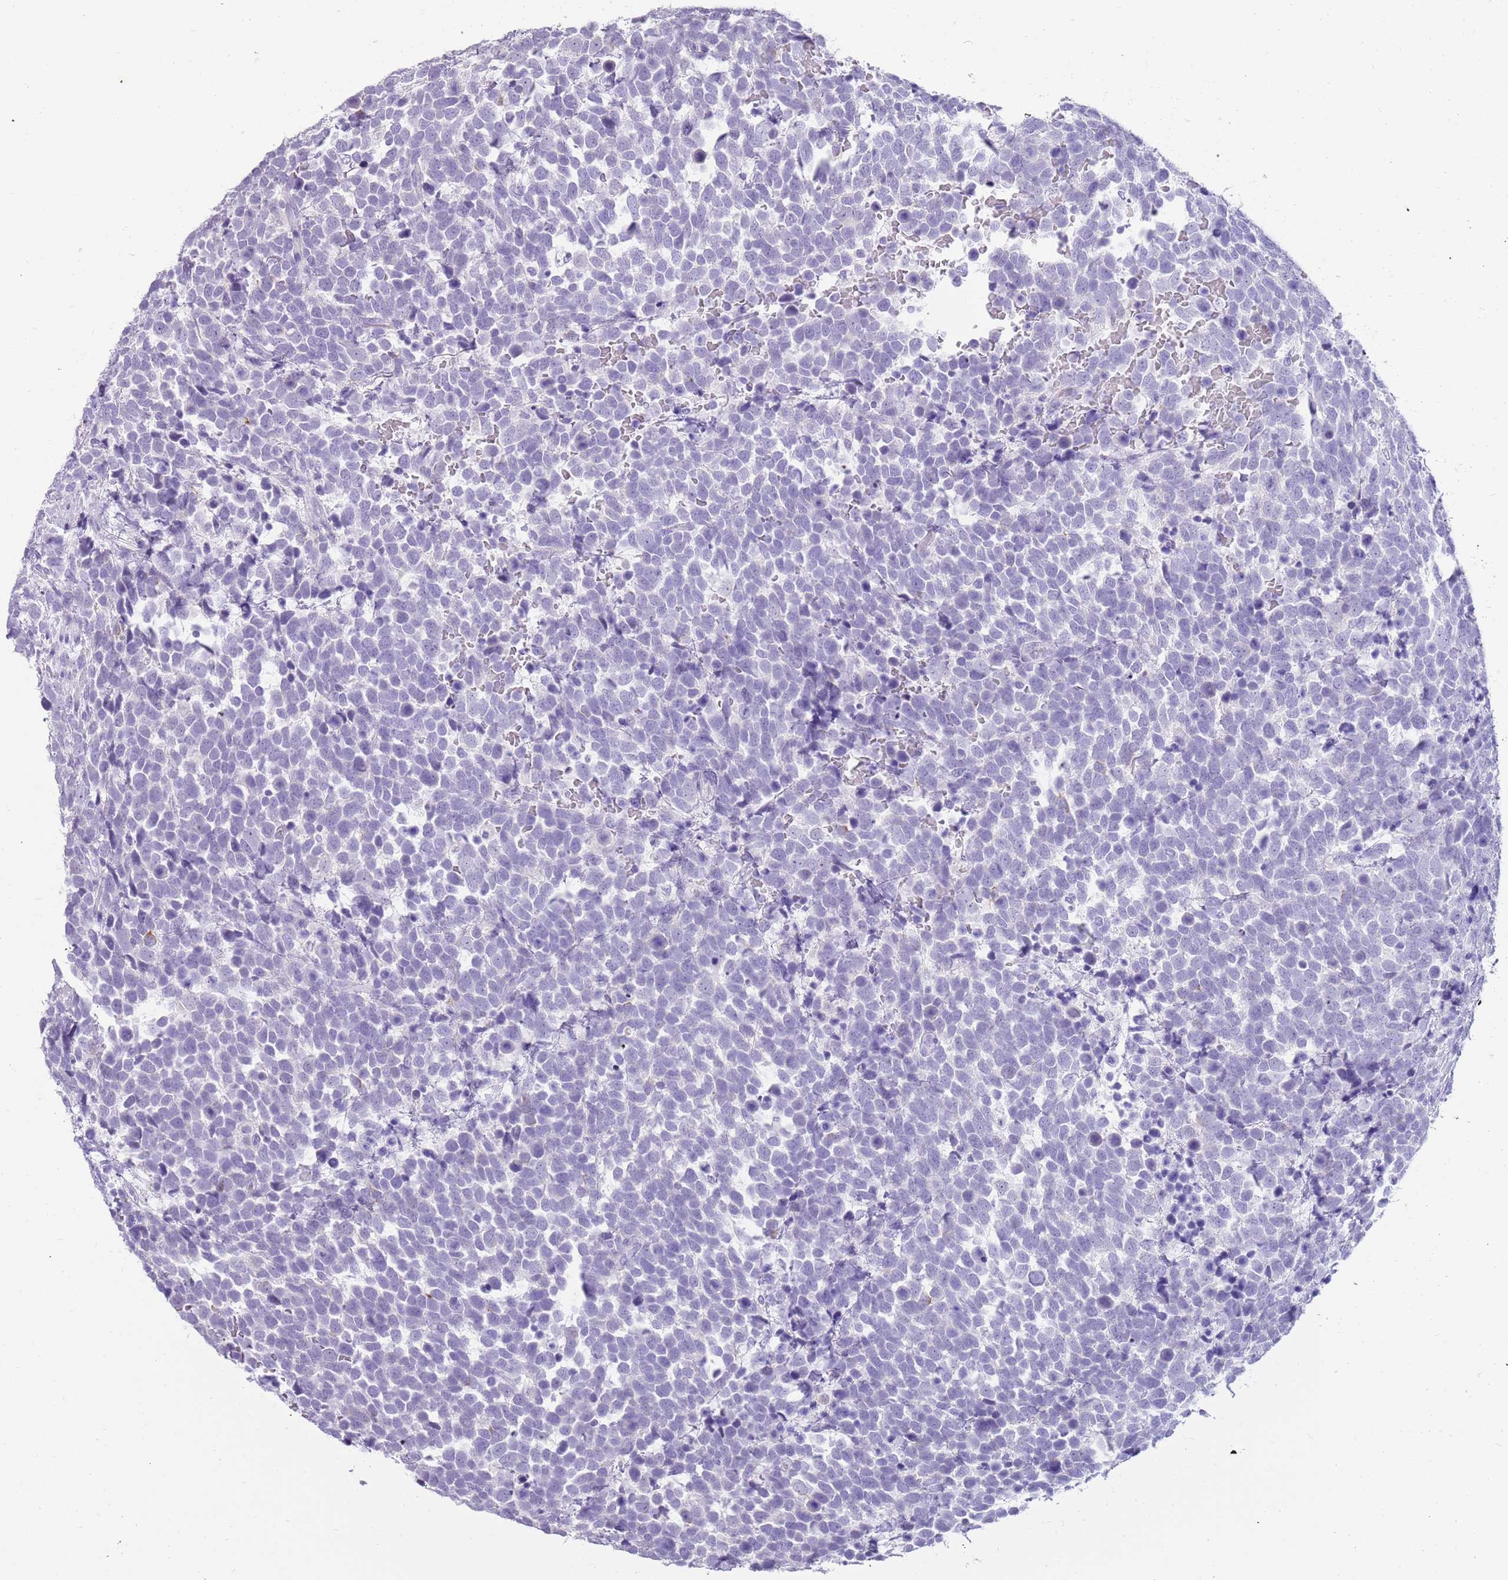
{"staining": {"intensity": "negative", "quantity": "none", "location": "none"}, "tissue": "urothelial cancer", "cell_type": "Tumor cells", "image_type": "cancer", "snomed": [{"axis": "morphology", "description": "Urothelial carcinoma, High grade"}, {"axis": "topography", "description": "Urinary bladder"}], "caption": "This micrograph is of urothelial cancer stained with immunohistochemistry to label a protein in brown with the nuclei are counter-stained blue. There is no staining in tumor cells.", "gene": "NBPF3", "patient": {"sex": "female", "age": 82}}